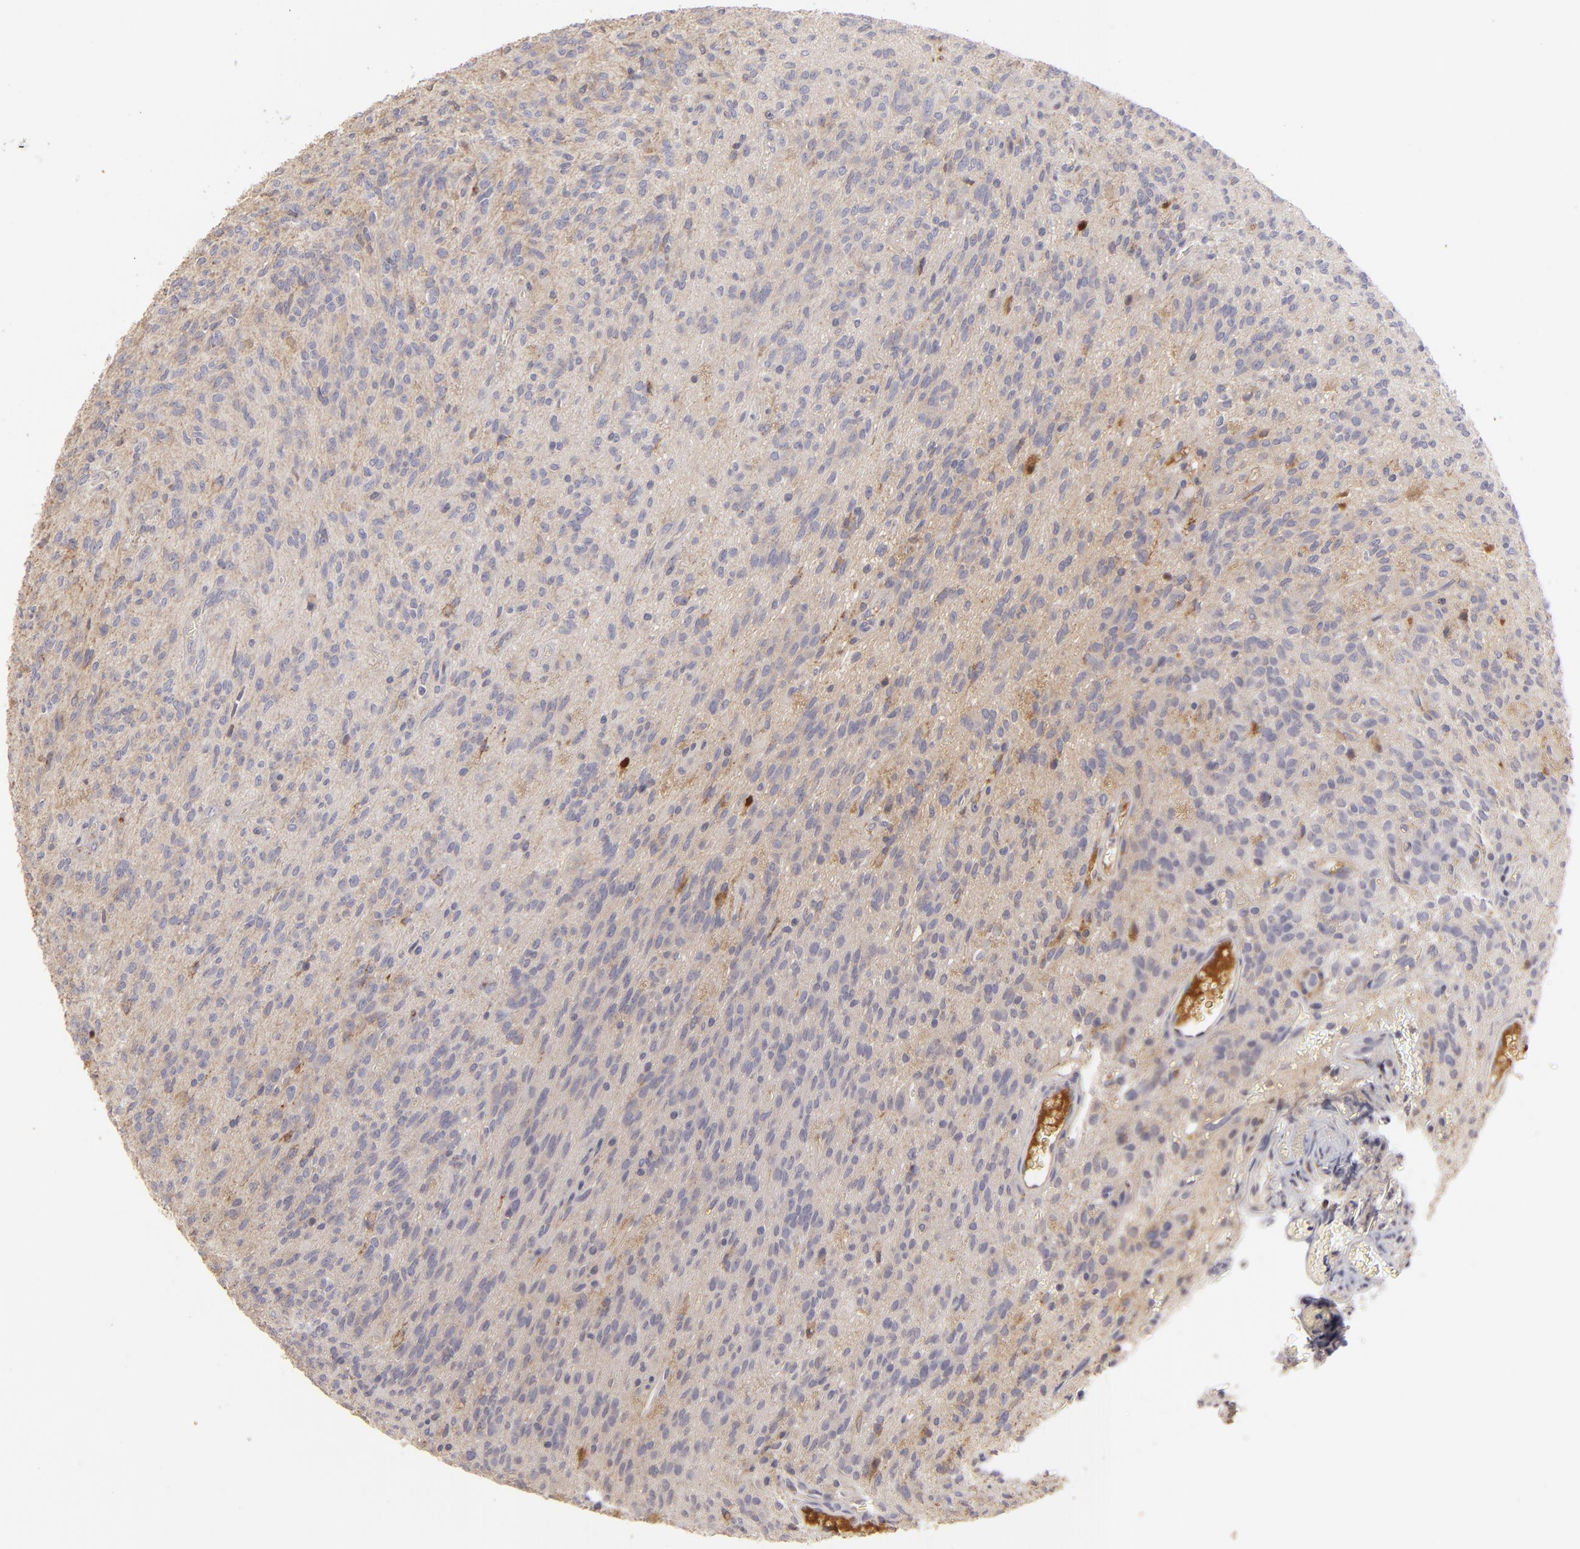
{"staining": {"intensity": "negative", "quantity": "none", "location": "none"}, "tissue": "glioma", "cell_type": "Tumor cells", "image_type": "cancer", "snomed": [{"axis": "morphology", "description": "Glioma, malignant, Low grade"}, {"axis": "topography", "description": "Brain"}], "caption": "Glioma was stained to show a protein in brown. There is no significant expression in tumor cells.", "gene": "CFB", "patient": {"sex": "female", "age": 15}}